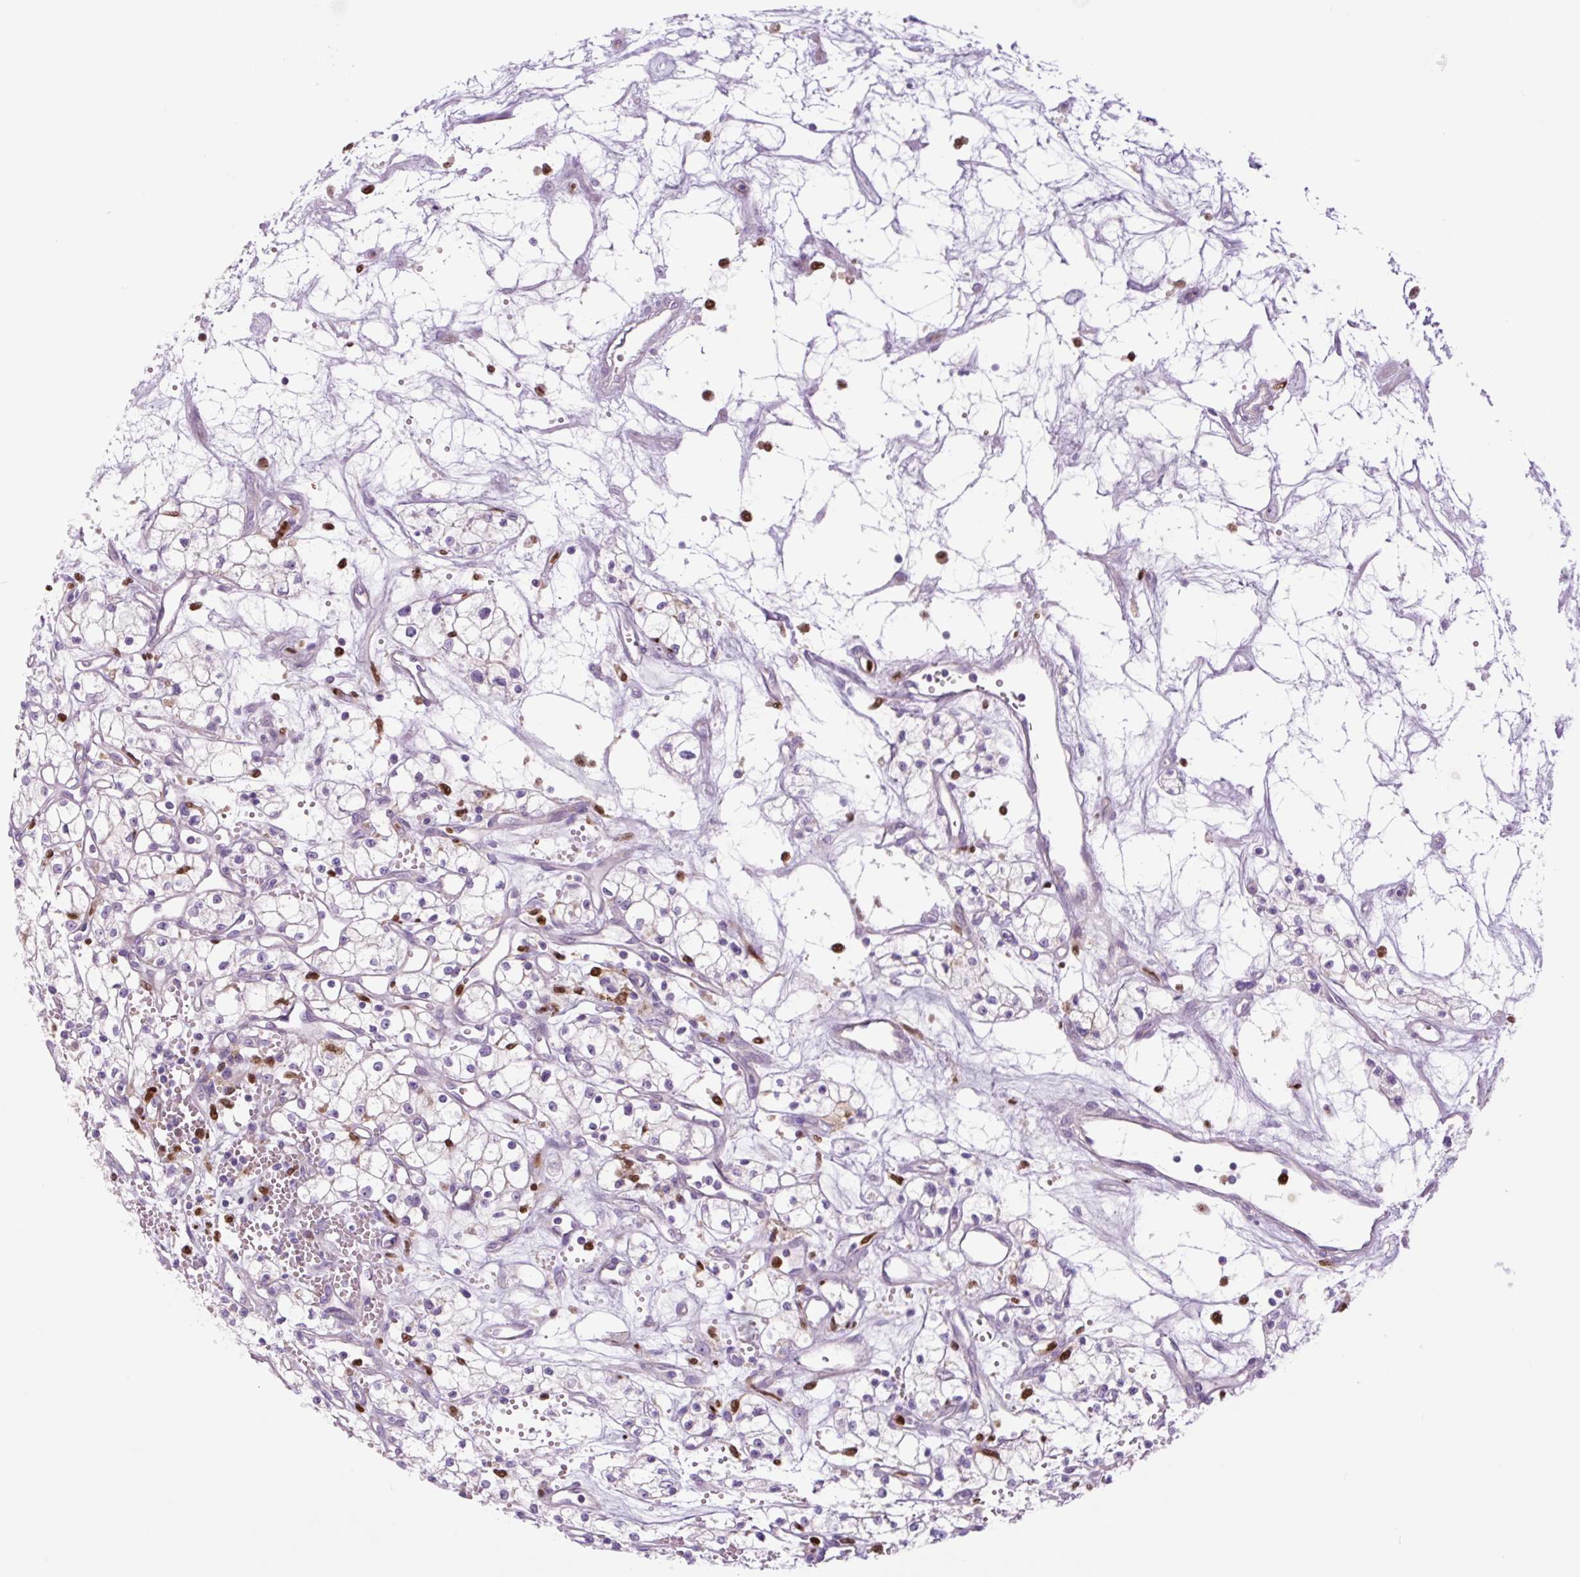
{"staining": {"intensity": "negative", "quantity": "none", "location": "none"}, "tissue": "renal cancer", "cell_type": "Tumor cells", "image_type": "cancer", "snomed": [{"axis": "morphology", "description": "Adenocarcinoma, NOS"}, {"axis": "topography", "description": "Kidney"}], "caption": "The histopathology image shows no staining of tumor cells in renal cancer.", "gene": "SPI1", "patient": {"sex": "male", "age": 59}}